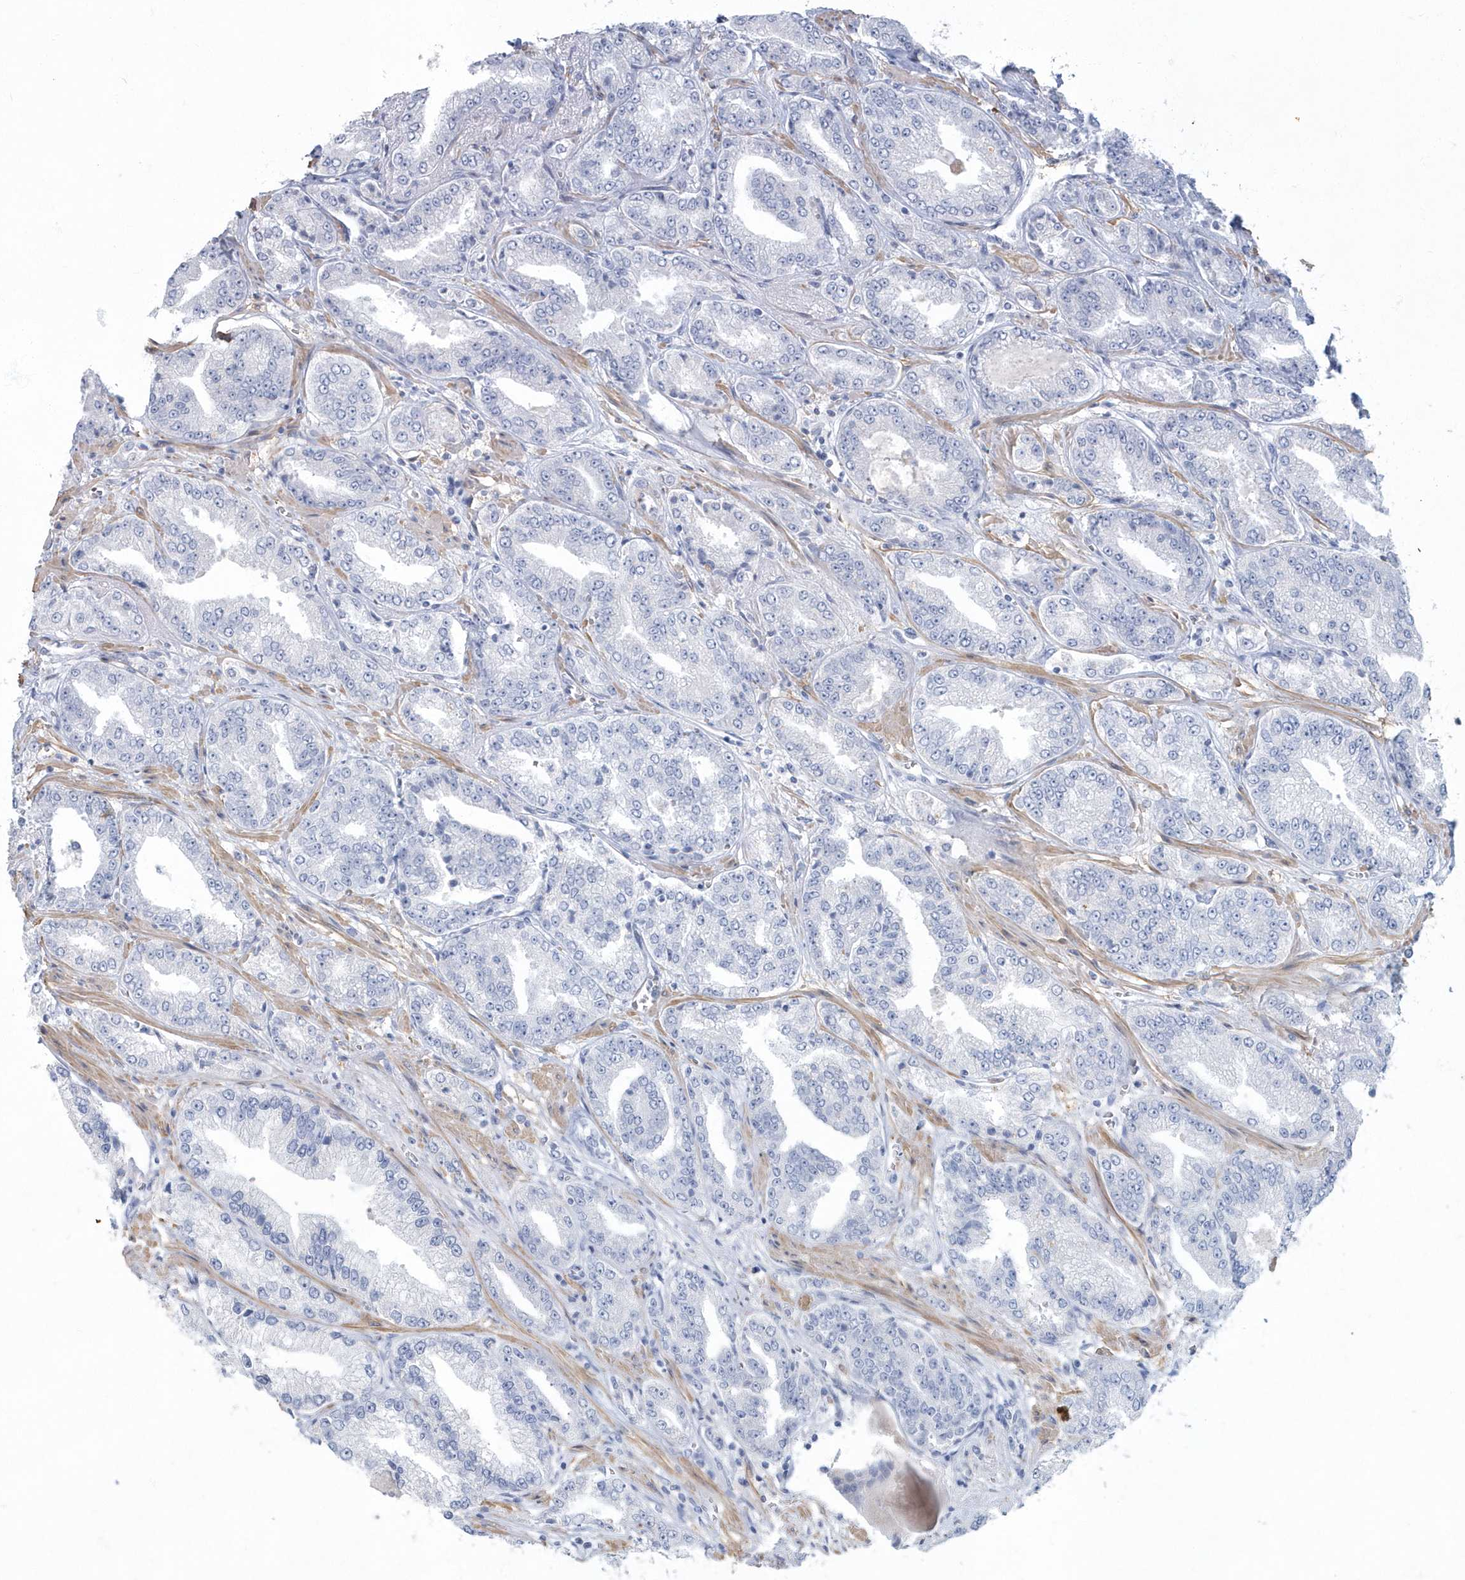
{"staining": {"intensity": "negative", "quantity": "none", "location": "none"}, "tissue": "prostate cancer", "cell_type": "Tumor cells", "image_type": "cancer", "snomed": [{"axis": "morphology", "description": "Adenocarcinoma, High grade"}, {"axis": "topography", "description": "Prostate"}], "caption": "Tumor cells show no significant protein staining in prostate cancer (high-grade adenocarcinoma). (DAB (3,3'-diaminobenzidine) immunohistochemistry (IHC), high magnification).", "gene": "MYOT", "patient": {"sex": "male", "age": 71}}